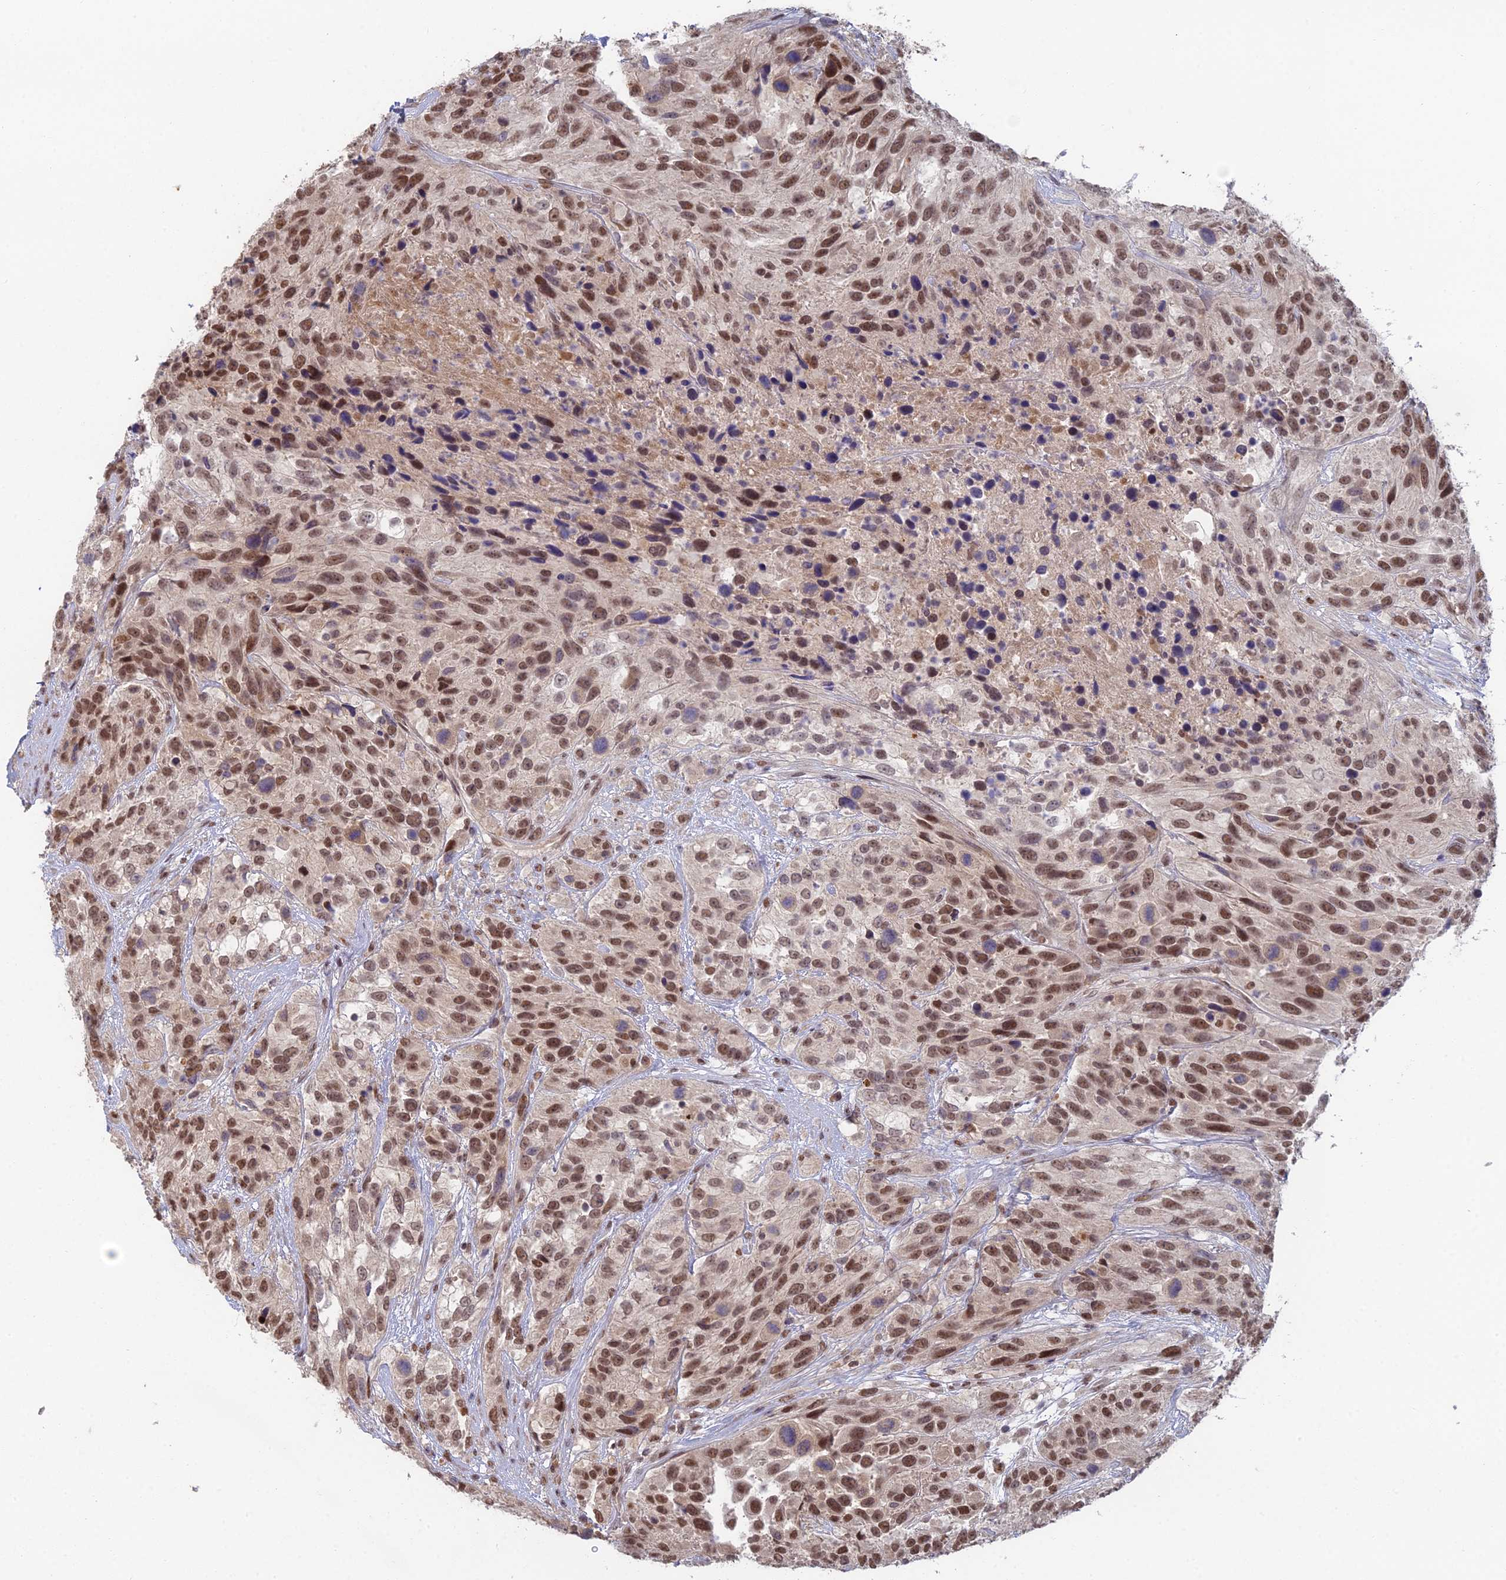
{"staining": {"intensity": "moderate", "quantity": ">75%", "location": "nuclear"}, "tissue": "urothelial cancer", "cell_type": "Tumor cells", "image_type": "cancer", "snomed": [{"axis": "morphology", "description": "Urothelial carcinoma, High grade"}, {"axis": "topography", "description": "Urinary bladder"}], "caption": "Moderate nuclear protein positivity is identified in approximately >75% of tumor cells in urothelial cancer. The protein of interest is shown in brown color, while the nuclei are stained blue.", "gene": "RANBP3", "patient": {"sex": "female", "age": 70}}